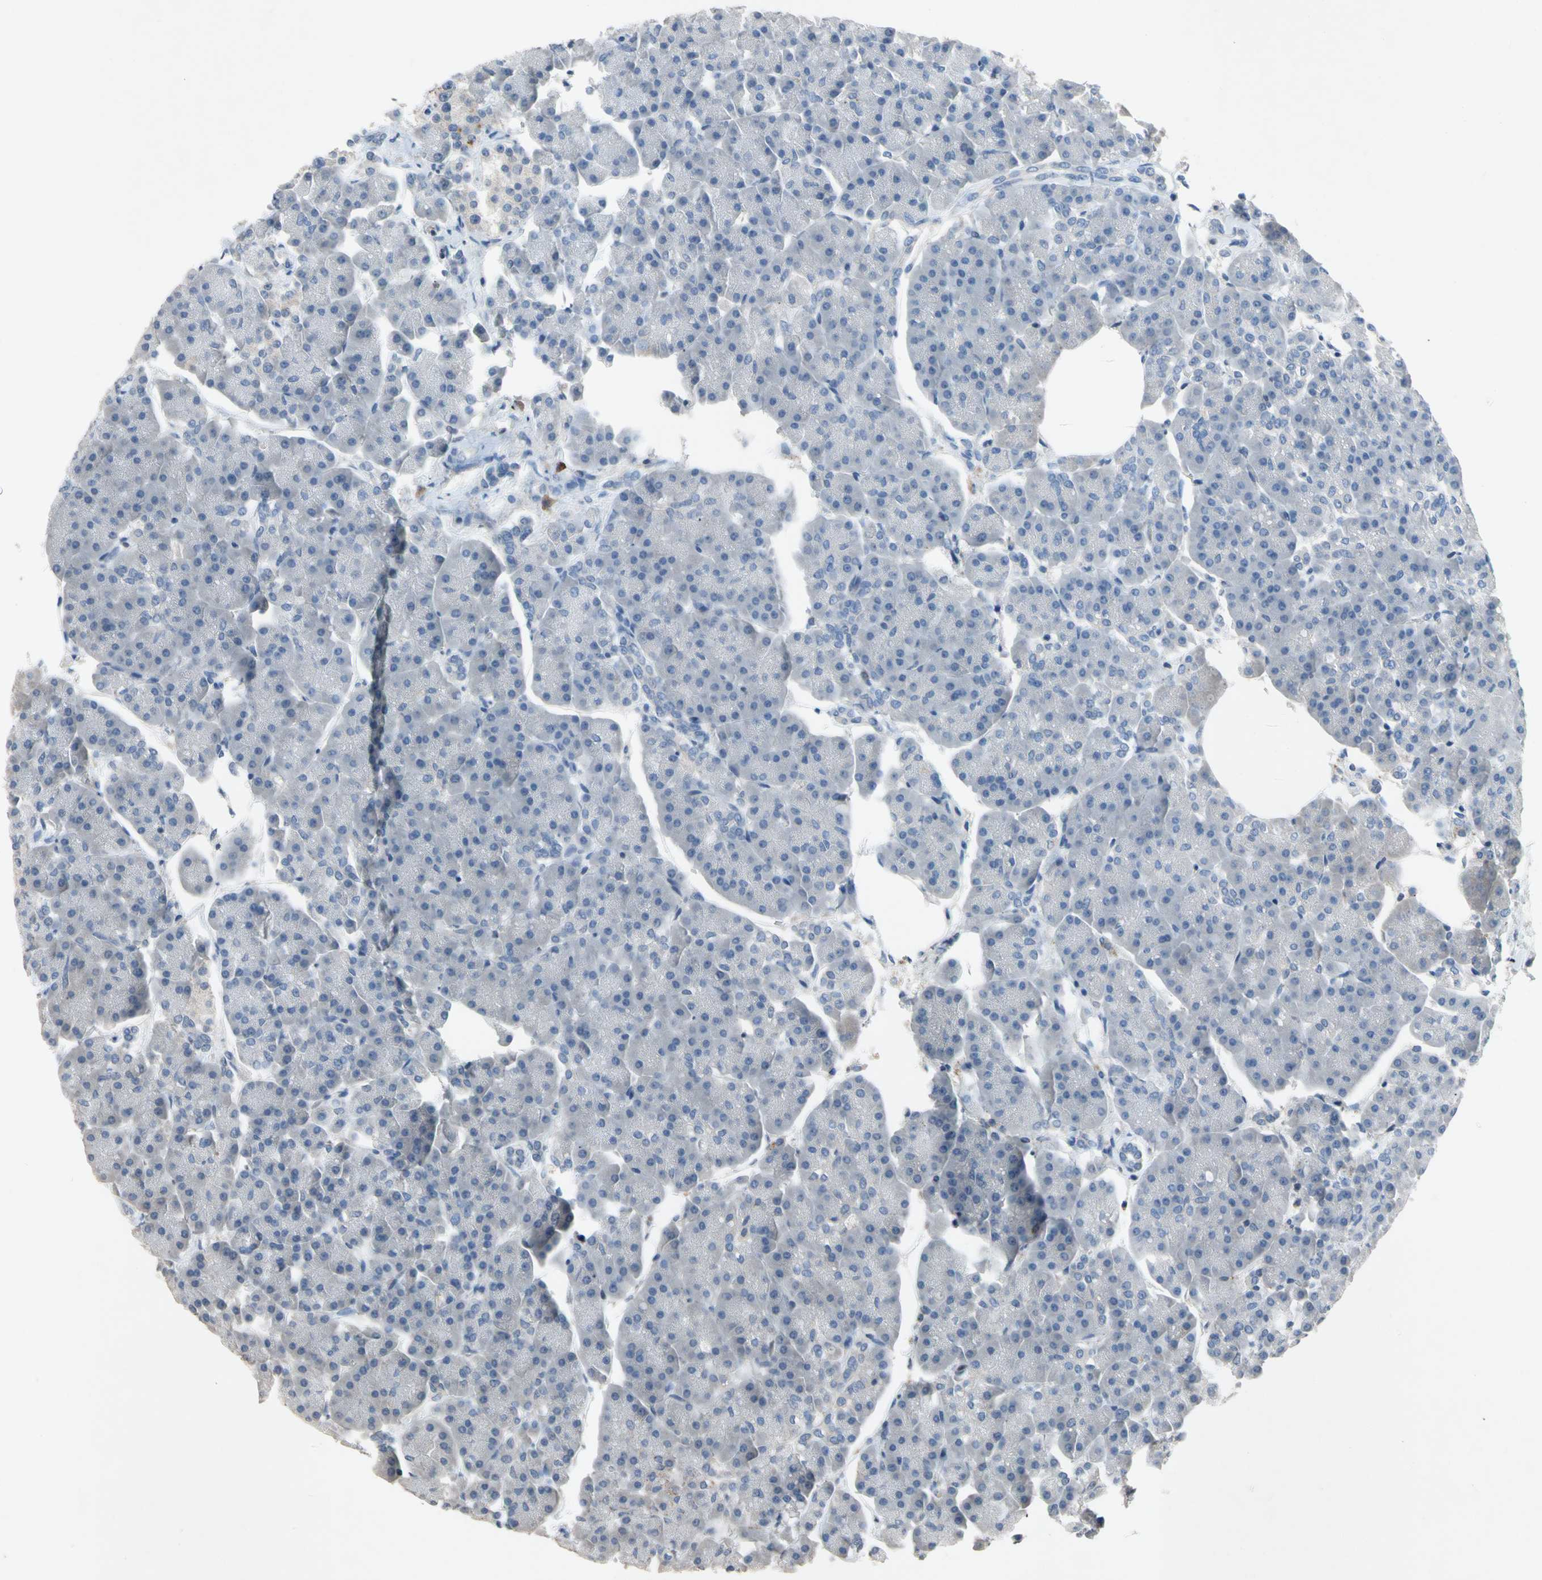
{"staining": {"intensity": "moderate", "quantity": "<25%", "location": "cytoplasmic/membranous"}, "tissue": "pancreas", "cell_type": "Exocrine glandular cells", "image_type": "normal", "snomed": [{"axis": "morphology", "description": "Normal tissue, NOS"}, {"axis": "topography", "description": "Pancreas"}], "caption": "IHC of unremarkable pancreas reveals low levels of moderate cytoplasmic/membranous staining in approximately <25% of exocrine glandular cells. (DAB (3,3'-diaminobenzidine) = brown stain, brightfield microscopy at high magnification).", "gene": "NDFIP2", "patient": {"sex": "female", "age": 70}}